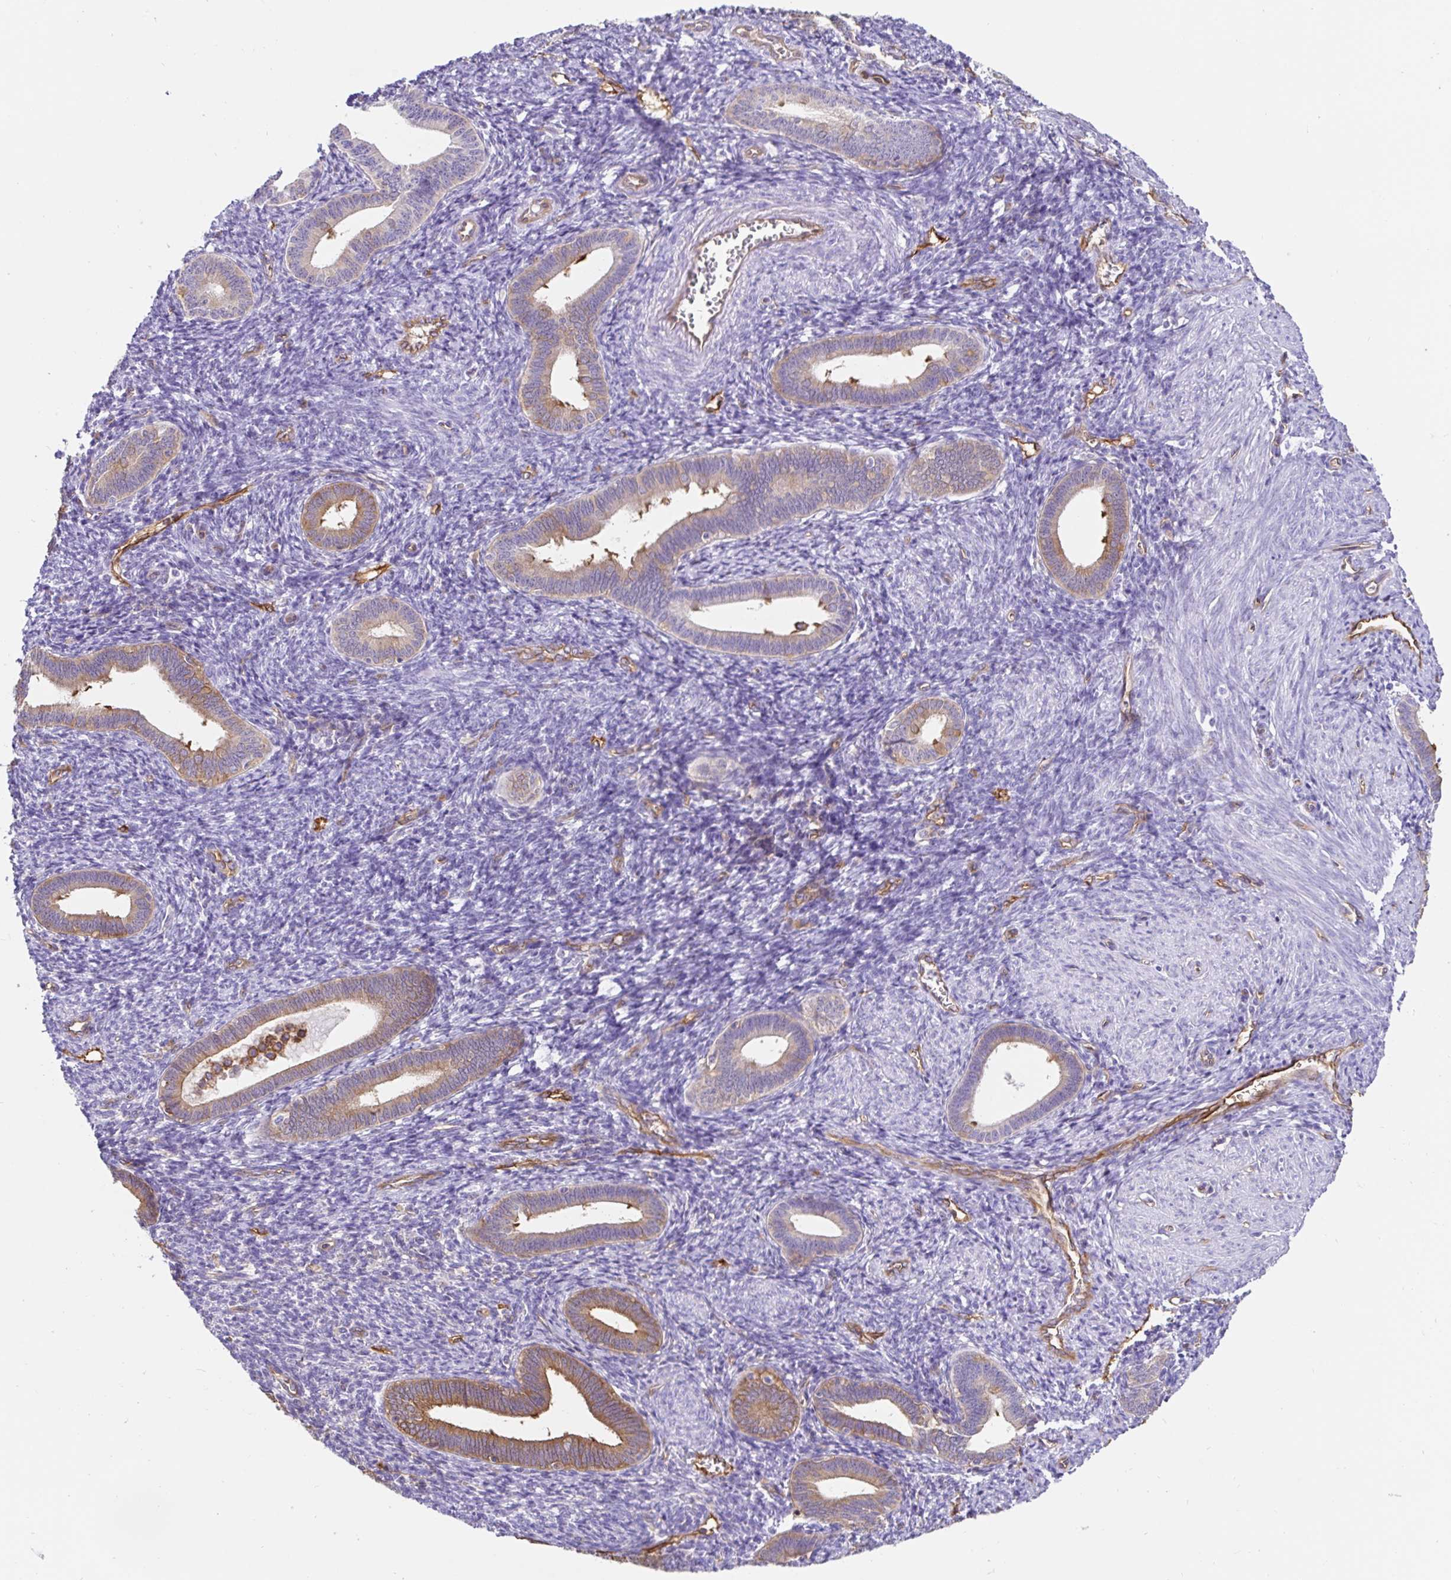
{"staining": {"intensity": "moderate", "quantity": "<25%", "location": "cytoplasmic/membranous"}, "tissue": "endometrium", "cell_type": "Cells in endometrial stroma", "image_type": "normal", "snomed": [{"axis": "morphology", "description": "Normal tissue, NOS"}, {"axis": "topography", "description": "Endometrium"}], "caption": "Endometrium stained with DAB (3,3'-diaminobenzidine) IHC displays low levels of moderate cytoplasmic/membranous expression in about <25% of cells in endometrial stroma.", "gene": "ANXA2", "patient": {"sex": "female", "age": 41}}